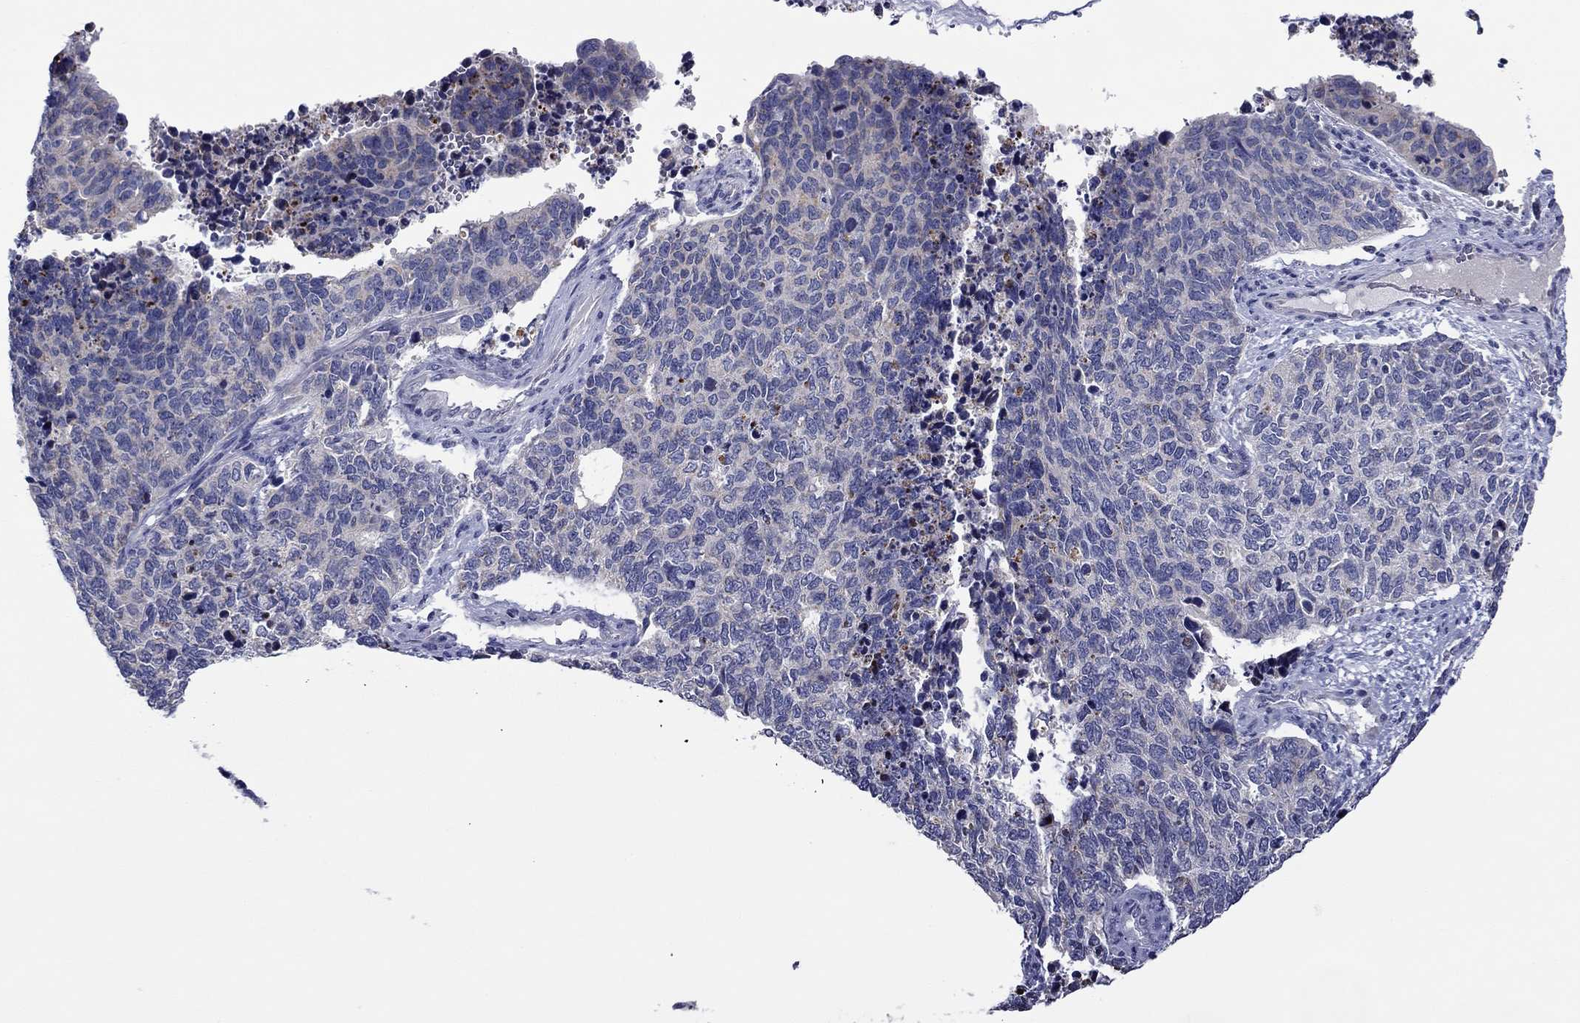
{"staining": {"intensity": "negative", "quantity": "none", "location": "none"}, "tissue": "cervical cancer", "cell_type": "Tumor cells", "image_type": "cancer", "snomed": [{"axis": "morphology", "description": "Squamous cell carcinoma, NOS"}, {"axis": "topography", "description": "Cervix"}], "caption": "Human cervical cancer stained for a protein using immunohistochemistry reveals no expression in tumor cells.", "gene": "SPATA7", "patient": {"sex": "female", "age": 63}}